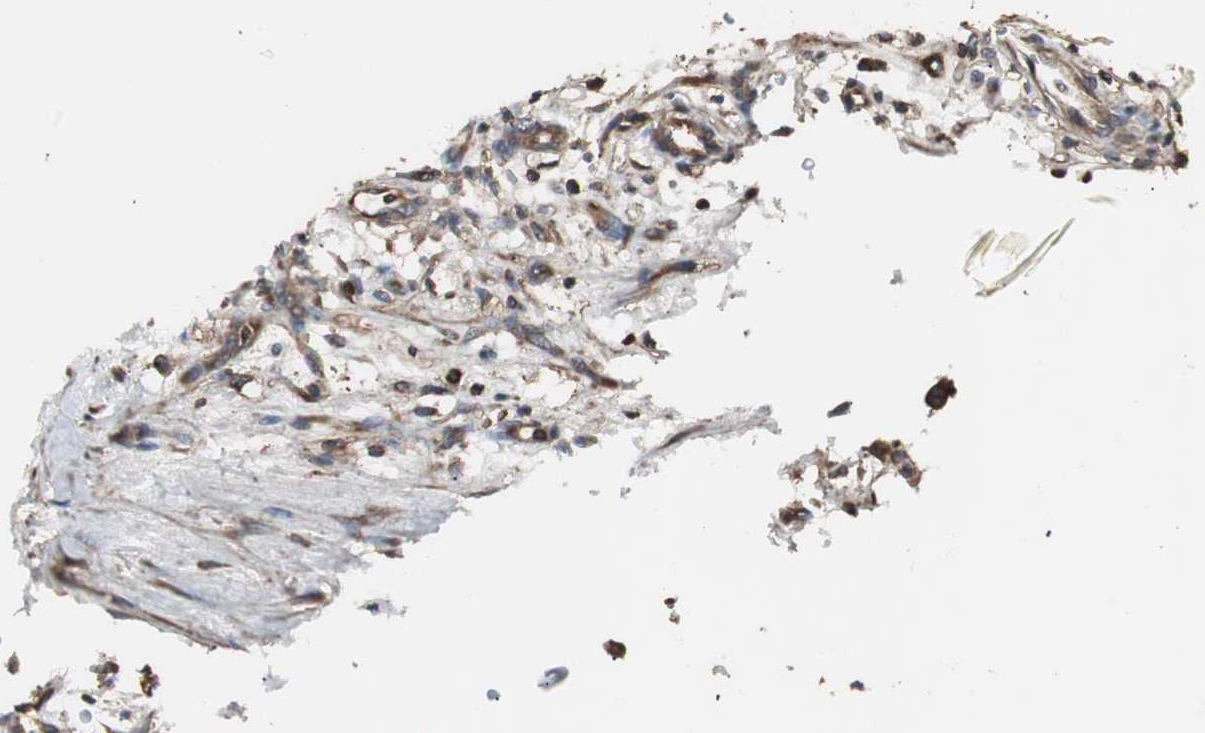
{"staining": {"intensity": "moderate", "quantity": "<25%", "location": "cytoplasmic/membranous"}, "tissue": "renal cancer", "cell_type": "Tumor cells", "image_type": "cancer", "snomed": [{"axis": "morphology", "description": "Adenocarcinoma, NOS"}, {"axis": "topography", "description": "Kidney"}], "caption": "DAB (3,3'-diaminobenzidine) immunohistochemical staining of human adenocarcinoma (renal) displays moderate cytoplasmic/membranous protein staining in approximately <25% of tumor cells.", "gene": "CAPNS1", "patient": {"sex": "female", "age": 57}}